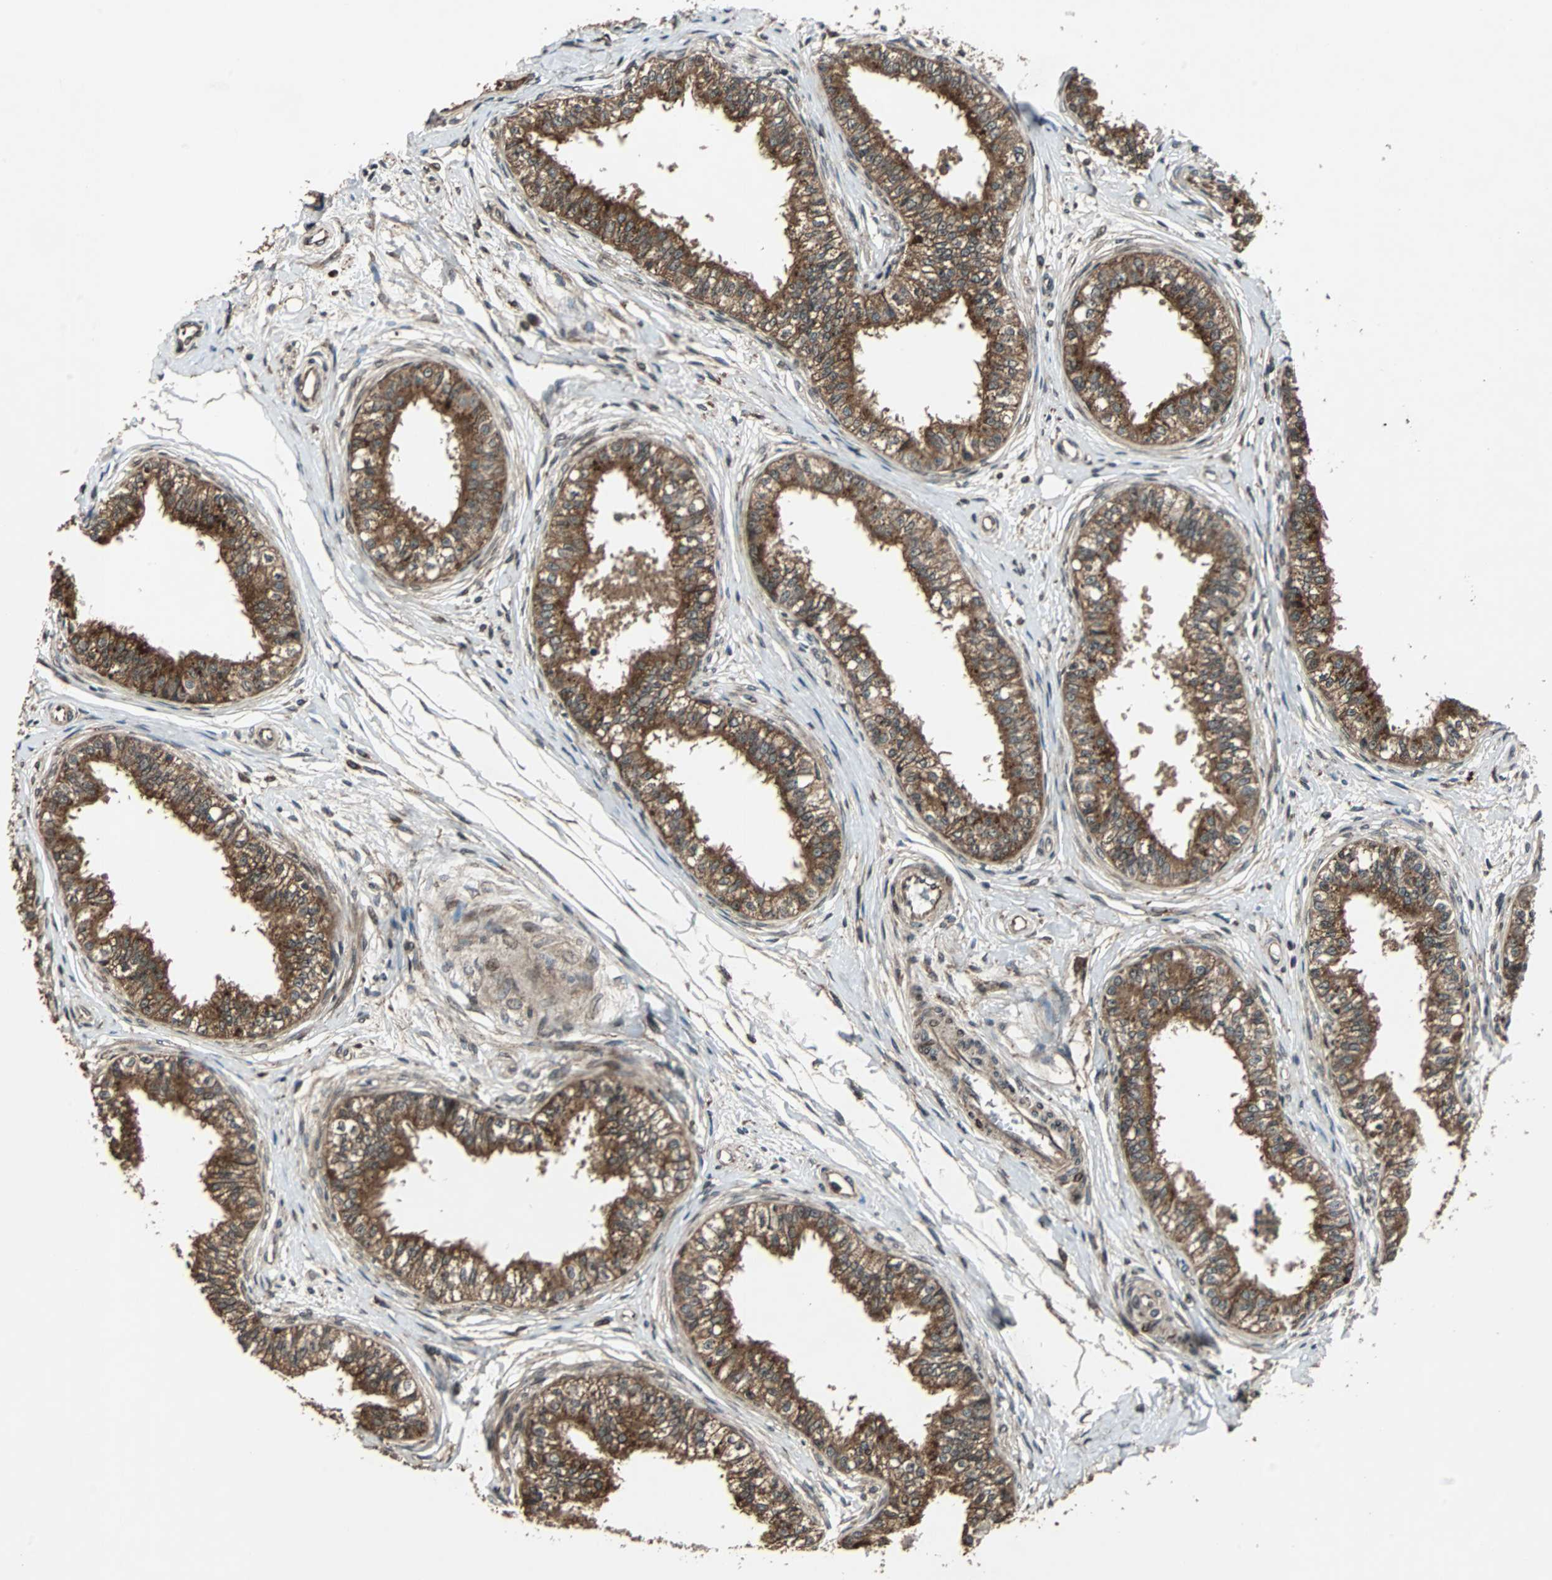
{"staining": {"intensity": "strong", "quantity": ">75%", "location": "cytoplasmic/membranous"}, "tissue": "epididymis", "cell_type": "Glandular cells", "image_type": "normal", "snomed": [{"axis": "morphology", "description": "Normal tissue, NOS"}, {"axis": "morphology", "description": "Adenocarcinoma, metastatic, NOS"}, {"axis": "topography", "description": "Testis"}, {"axis": "topography", "description": "Epididymis"}], "caption": "Benign epididymis shows strong cytoplasmic/membranous staining in approximately >75% of glandular cells, visualized by immunohistochemistry.", "gene": "RAB7A", "patient": {"sex": "male", "age": 26}}